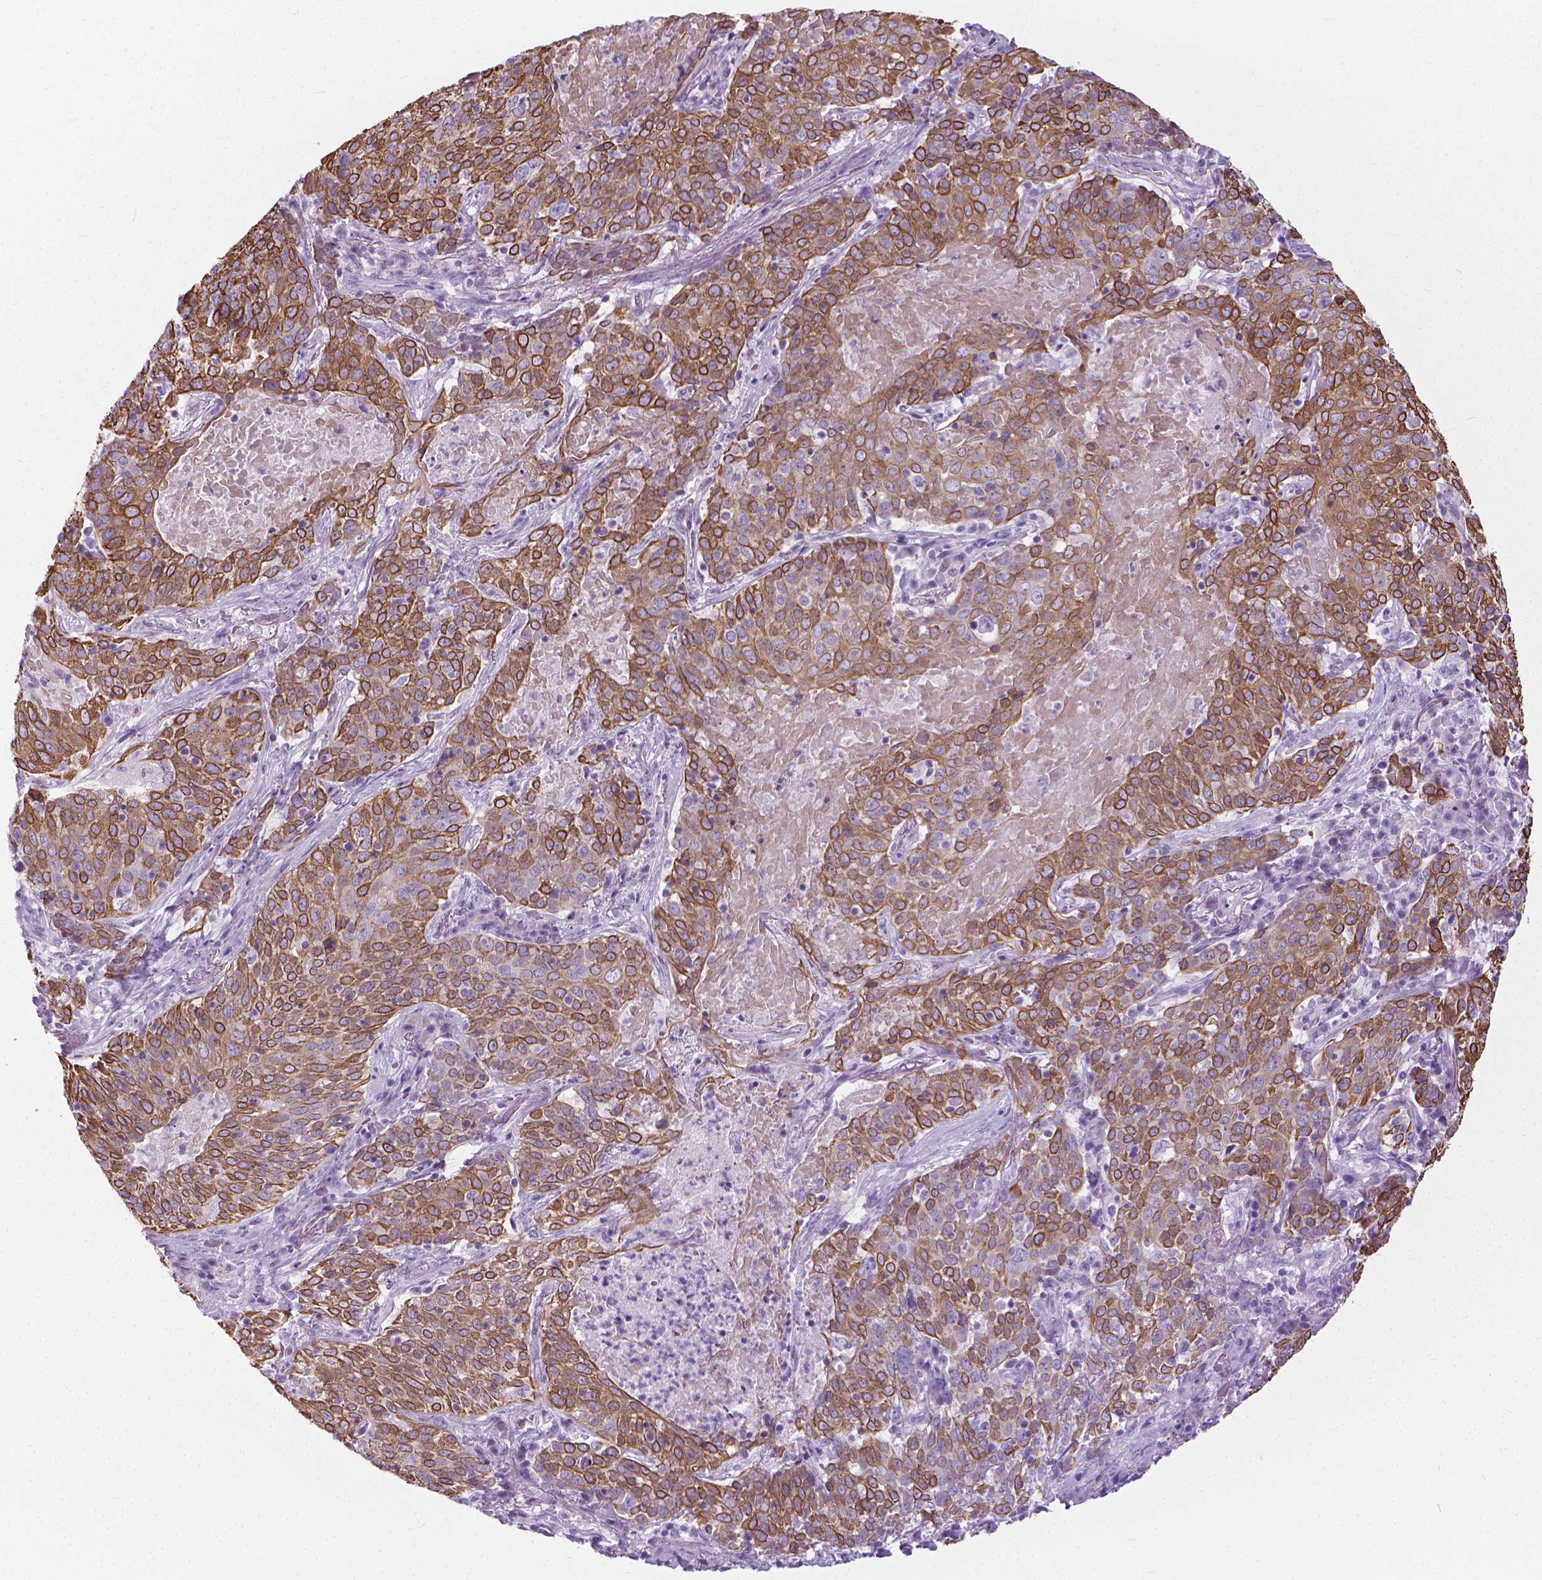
{"staining": {"intensity": "strong", "quantity": ">75%", "location": "cytoplasmic/membranous"}, "tissue": "lung cancer", "cell_type": "Tumor cells", "image_type": "cancer", "snomed": [{"axis": "morphology", "description": "Squamous cell carcinoma, NOS"}, {"axis": "topography", "description": "Lung"}], "caption": "Squamous cell carcinoma (lung) stained for a protein (brown) reveals strong cytoplasmic/membranous positive positivity in about >75% of tumor cells.", "gene": "HTR2B", "patient": {"sex": "male", "age": 82}}